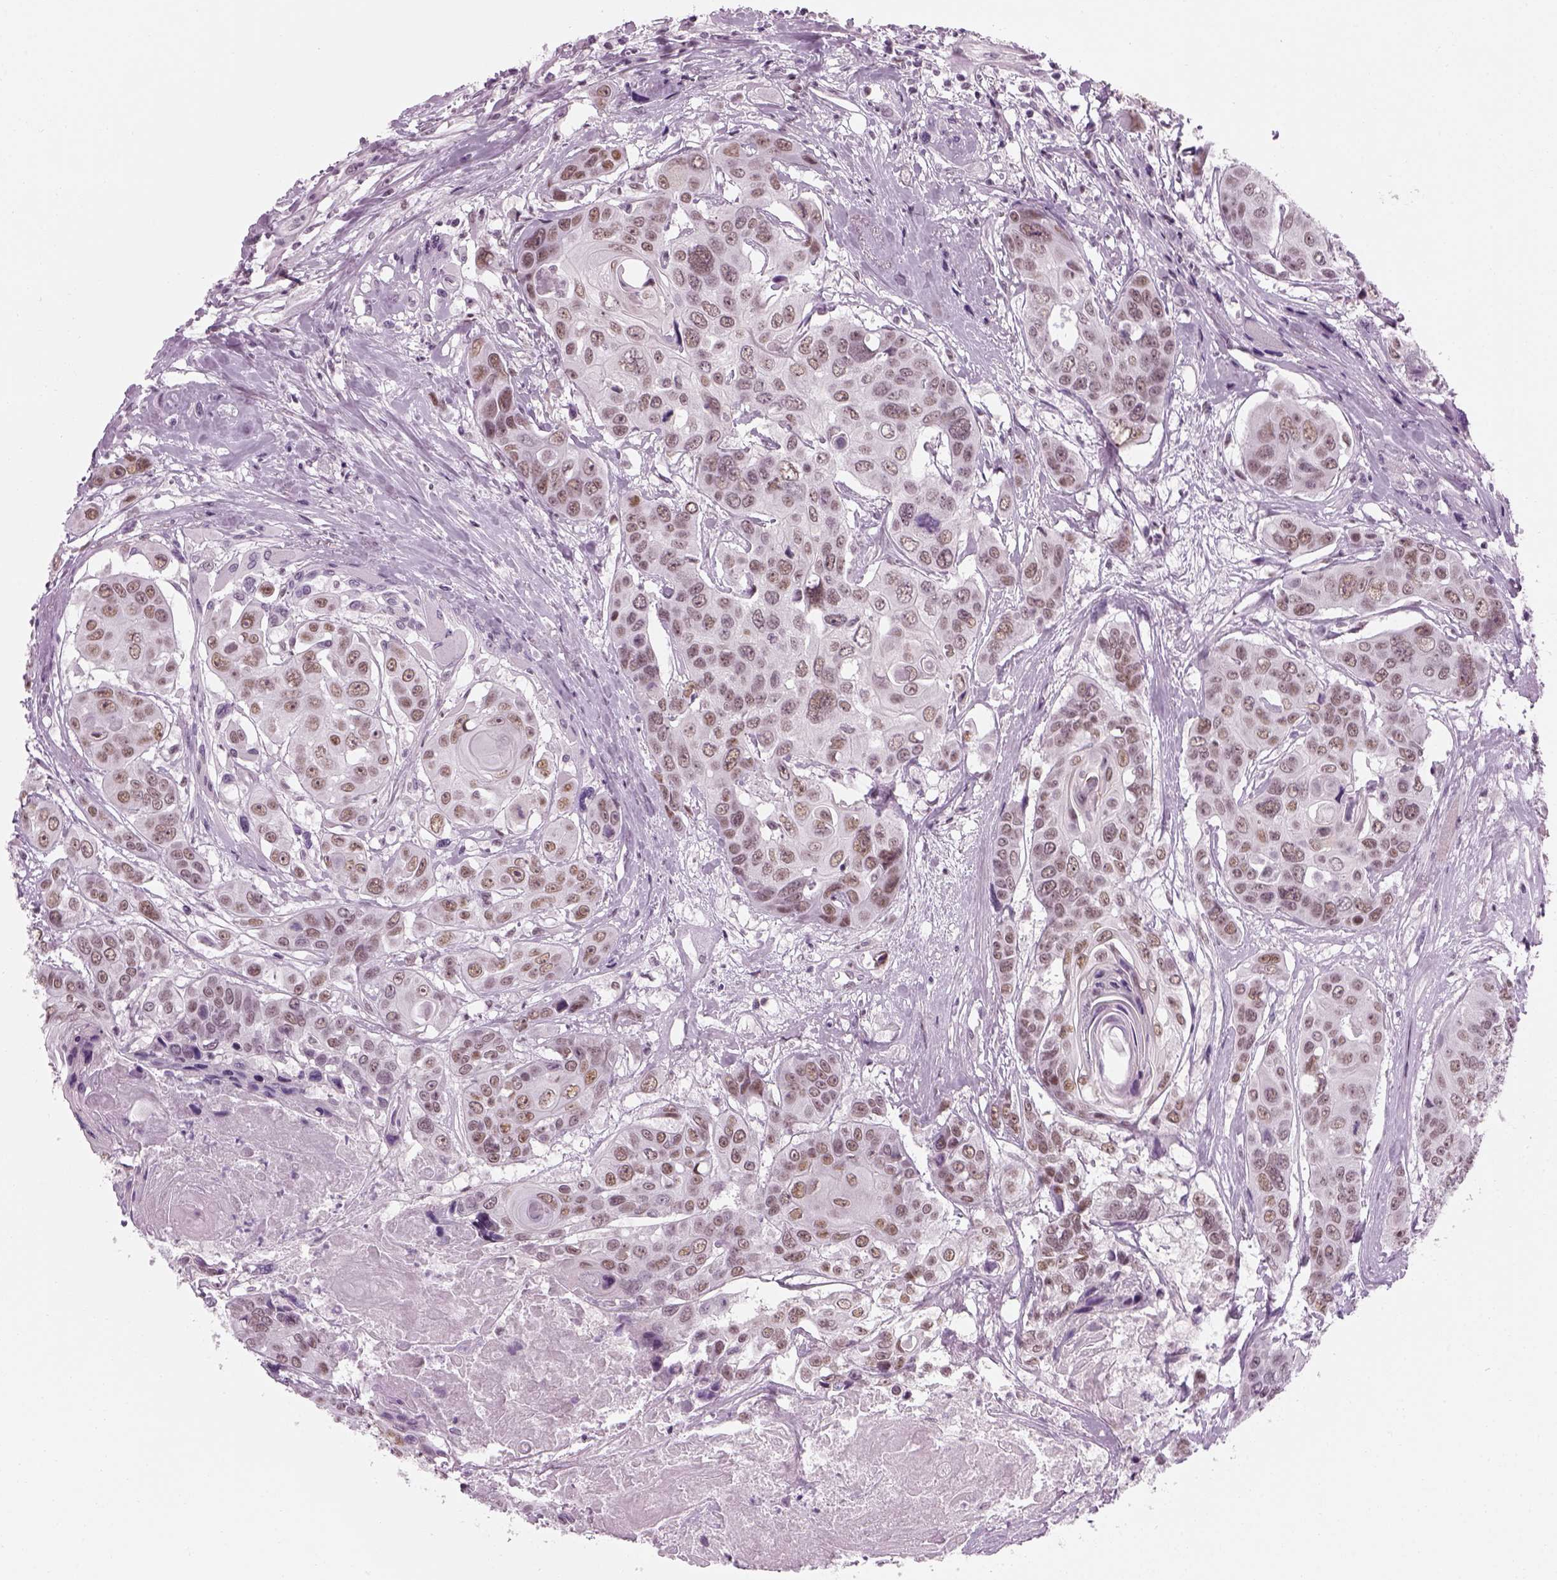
{"staining": {"intensity": "weak", "quantity": "25%-75%", "location": "nuclear"}, "tissue": "head and neck cancer", "cell_type": "Tumor cells", "image_type": "cancer", "snomed": [{"axis": "morphology", "description": "Squamous cell carcinoma, NOS"}, {"axis": "topography", "description": "Oral tissue"}, {"axis": "topography", "description": "Head-Neck"}], "caption": "High-power microscopy captured an immunohistochemistry (IHC) photomicrograph of head and neck cancer, revealing weak nuclear expression in approximately 25%-75% of tumor cells.", "gene": "KCNG2", "patient": {"sex": "male", "age": 56}}